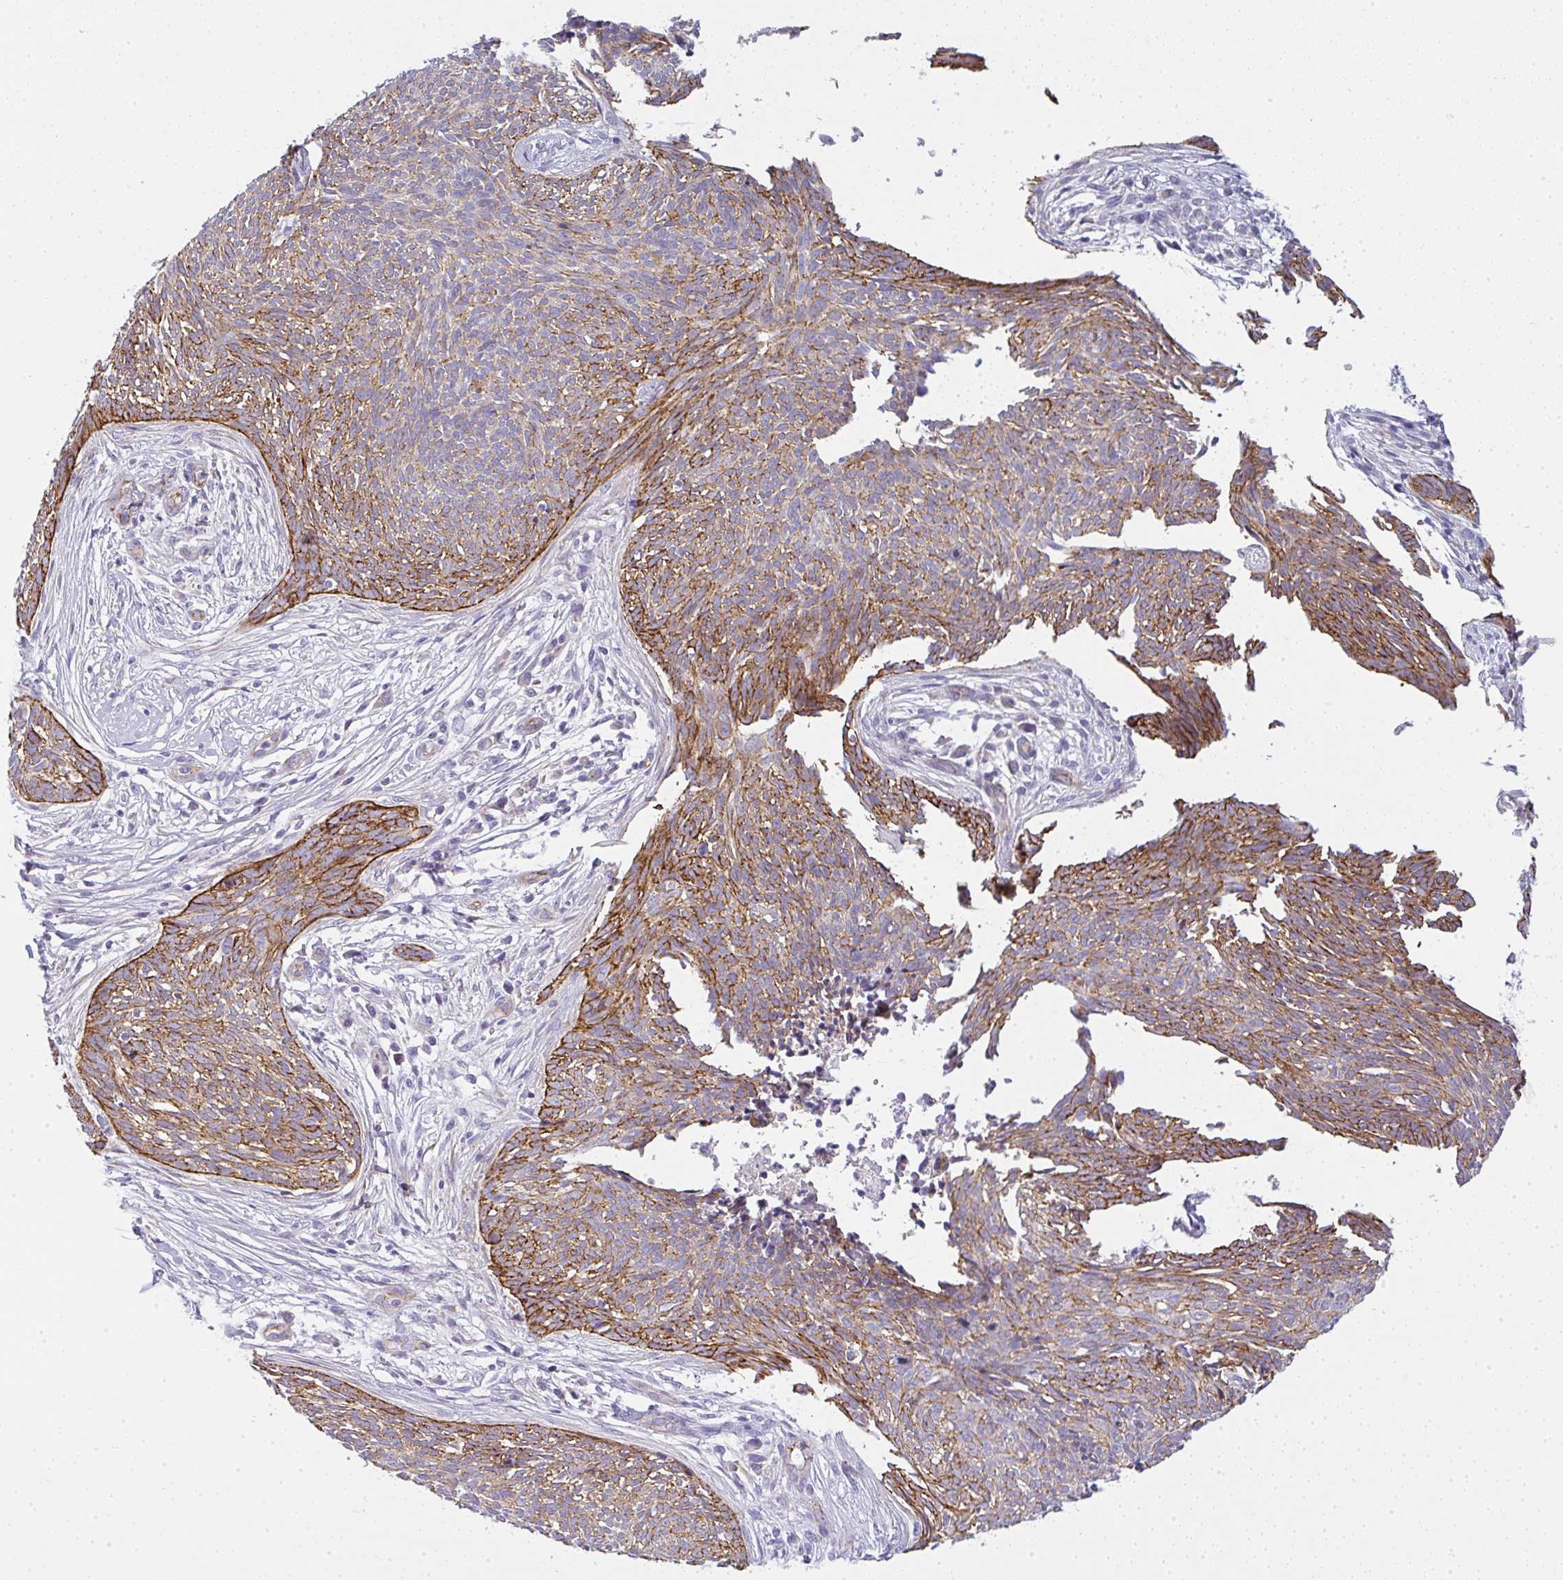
{"staining": {"intensity": "moderate", "quantity": ">75%", "location": "cytoplasmic/membranous"}, "tissue": "skin cancer", "cell_type": "Tumor cells", "image_type": "cancer", "snomed": [{"axis": "morphology", "description": "Basal cell carcinoma"}, {"axis": "topography", "description": "Skin"}, {"axis": "topography", "description": "Skin, foot"}], "caption": "Tumor cells reveal moderate cytoplasmic/membranous expression in approximately >75% of cells in skin cancer. (DAB (3,3'-diaminobenzidine) IHC, brown staining for protein, blue staining for nuclei).", "gene": "LPAR4", "patient": {"sex": "female", "age": 86}}